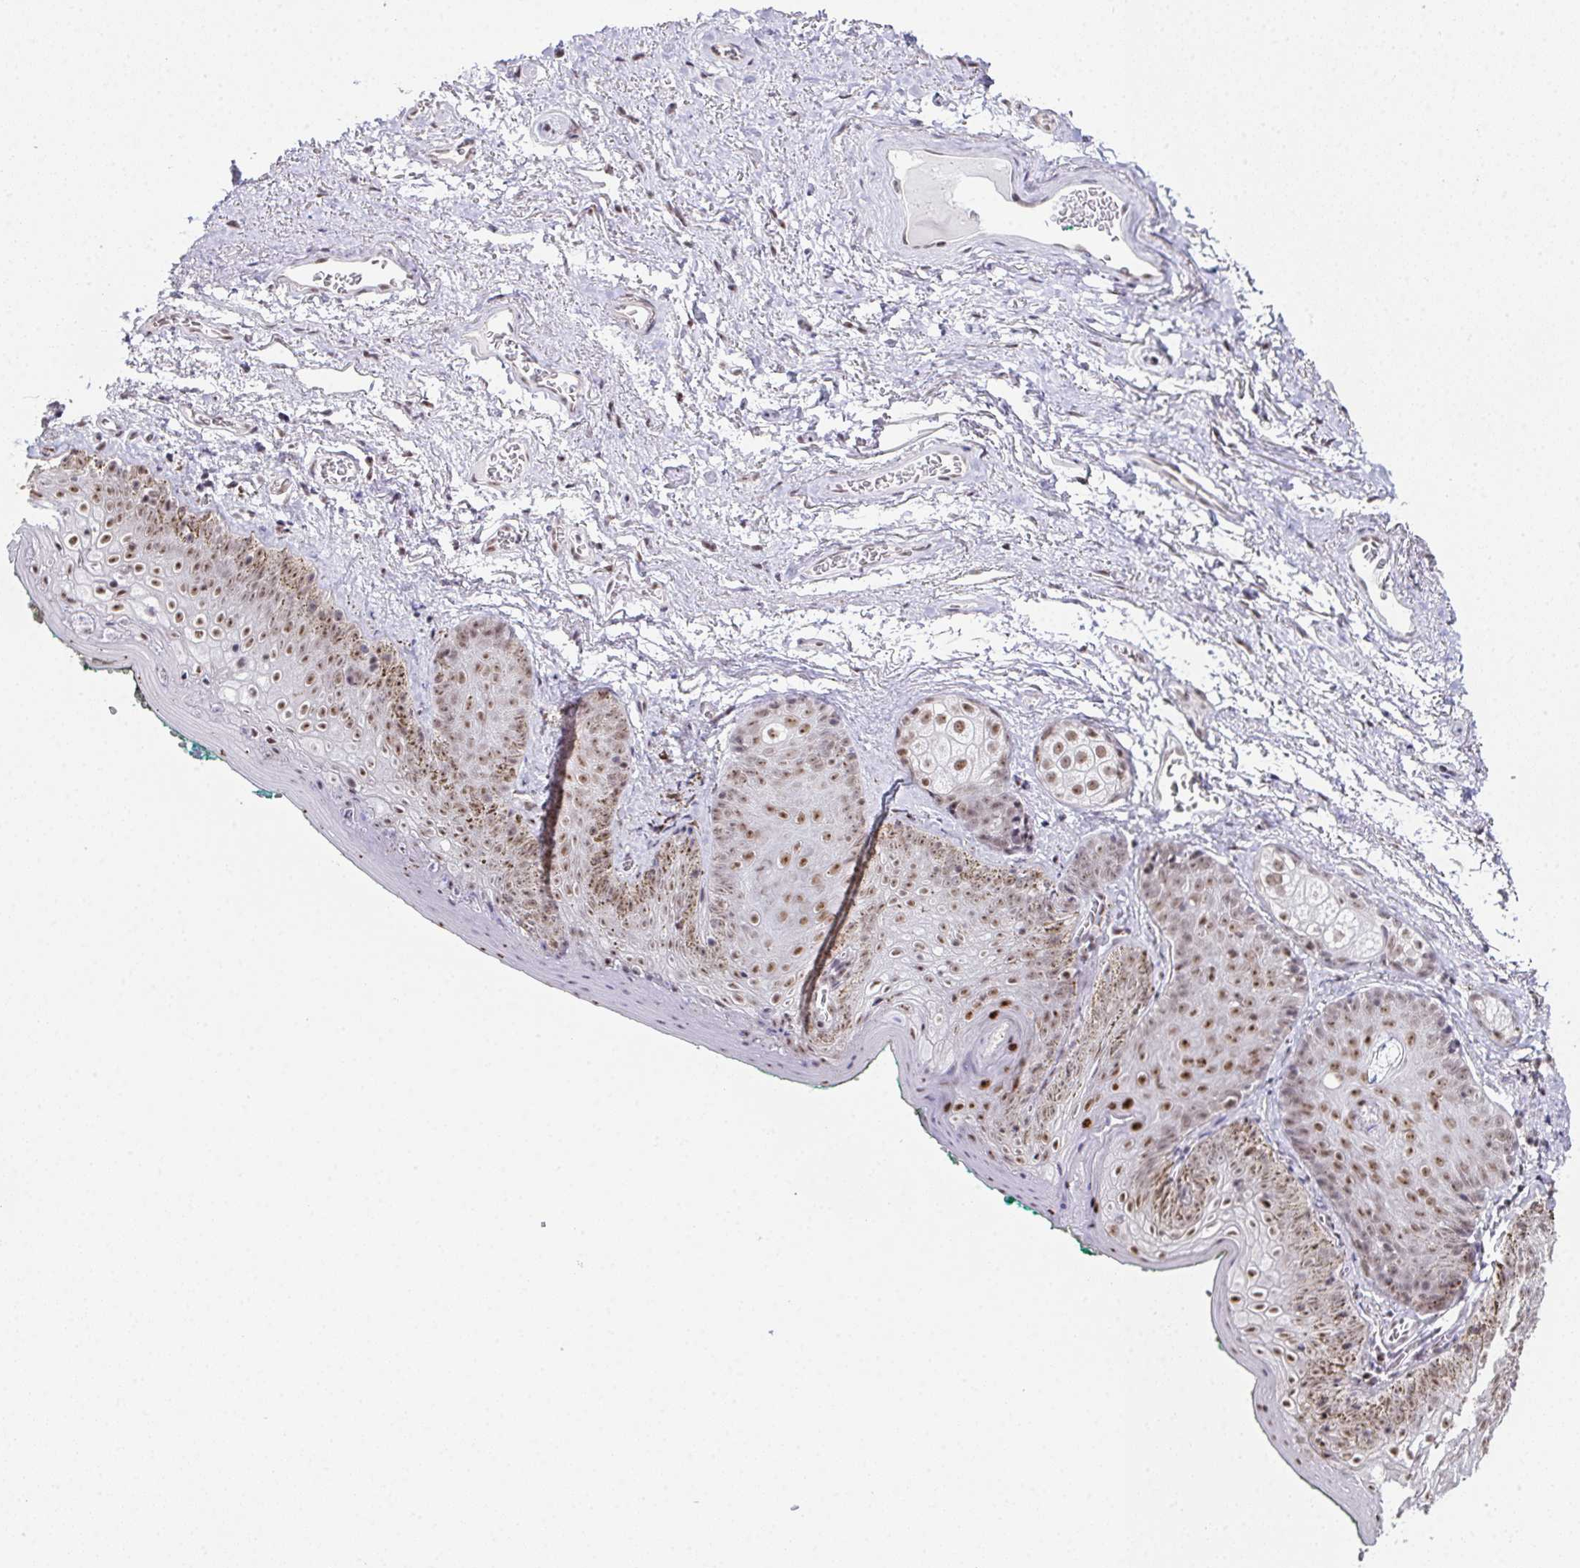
{"staining": {"intensity": "moderate", "quantity": ">75%", "location": "nuclear"}, "tissue": "vagina", "cell_type": "Squamous epithelial cells", "image_type": "normal", "snomed": [{"axis": "morphology", "description": "Normal tissue, NOS"}, {"axis": "topography", "description": "Vulva"}, {"axis": "topography", "description": "Vagina"}, {"axis": "topography", "description": "Peripheral nerve tissue"}], "caption": "IHC staining of unremarkable vagina, which reveals medium levels of moderate nuclear staining in about >75% of squamous epithelial cells indicating moderate nuclear protein positivity. The staining was performed using DAB (brown) for protein detection and nuclei were counterstained in hematoxylin (blue).", "gene": "ZNF800", "patient": {"sex": "female", "age": 66}}